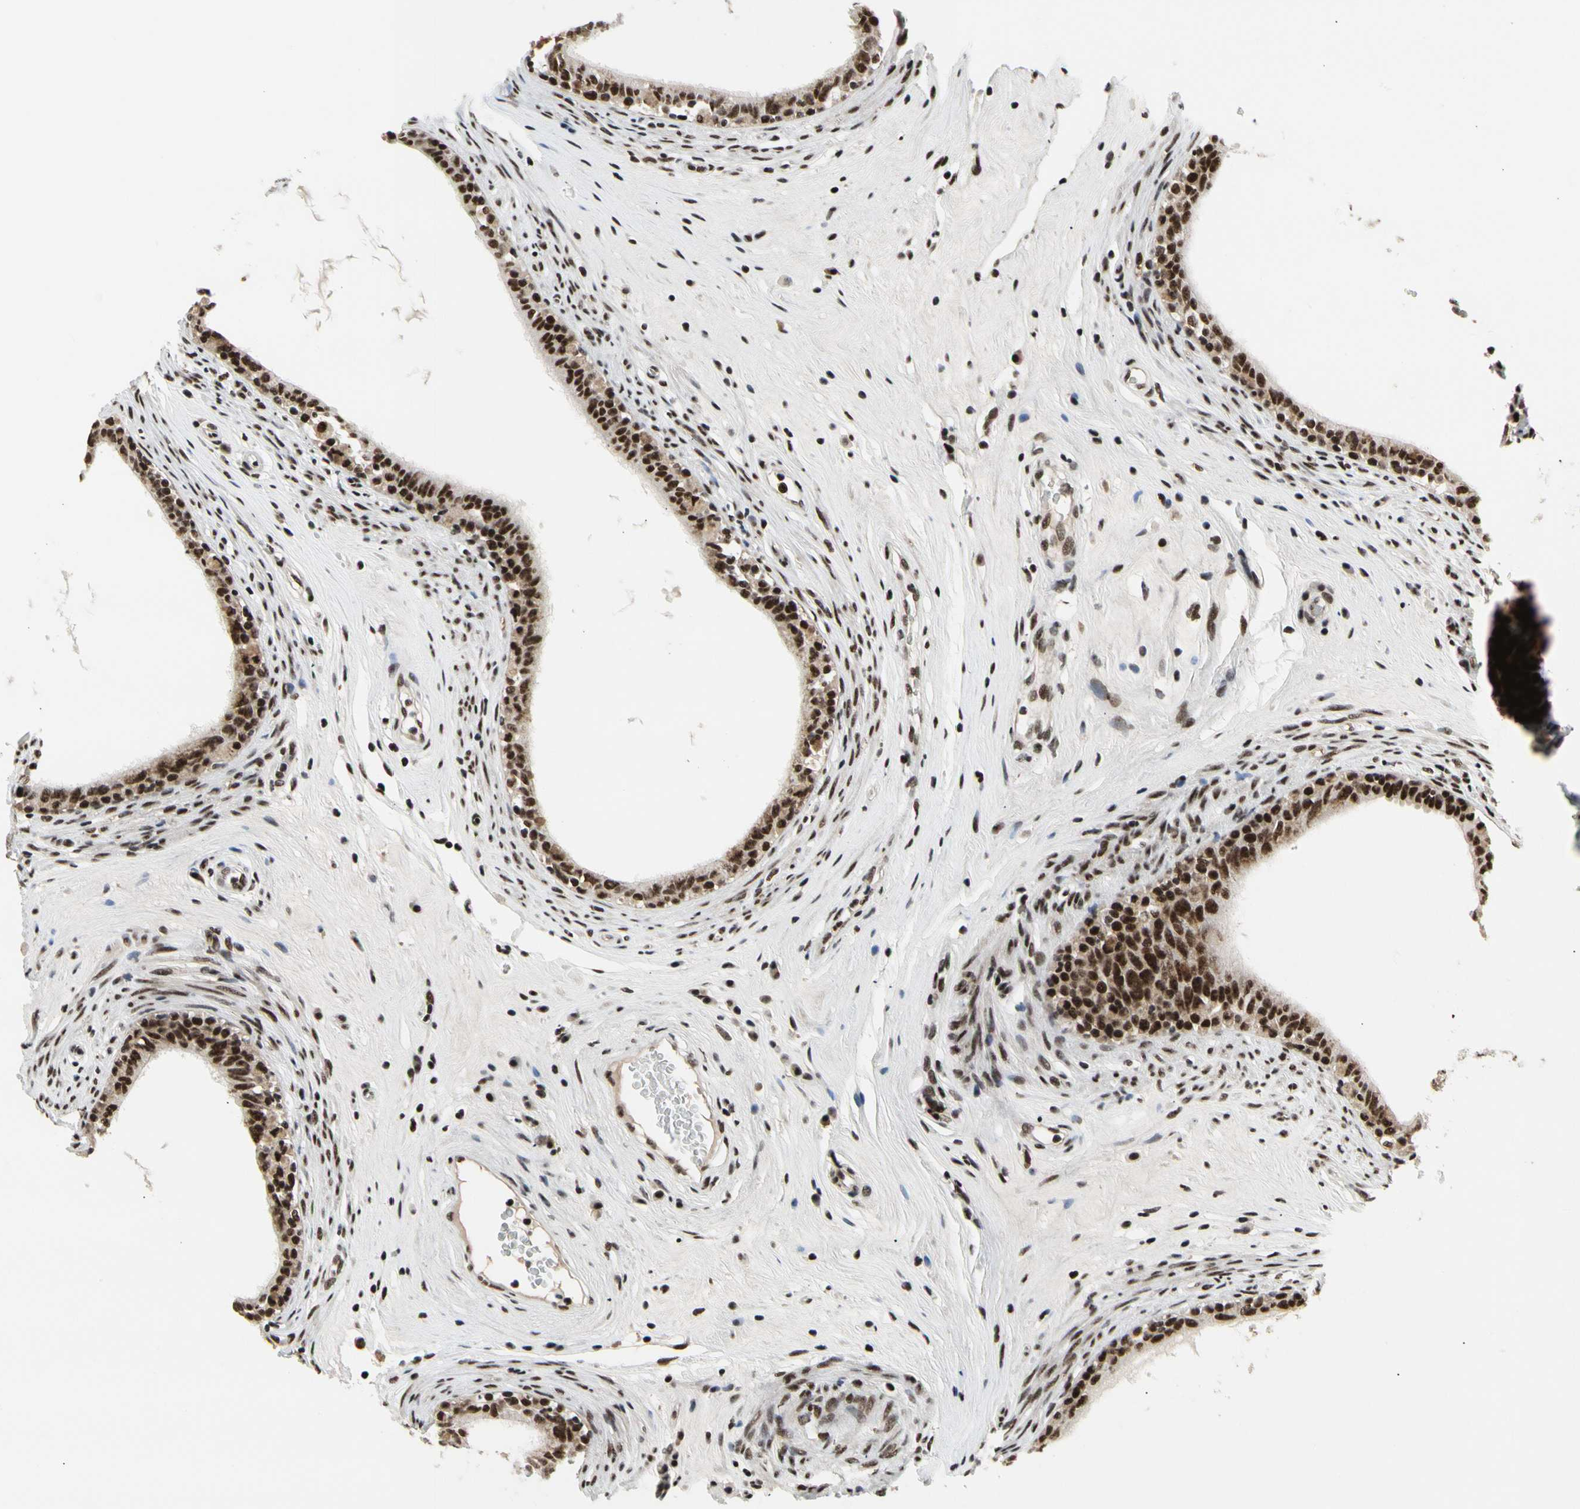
{"staining": {"intensity": "strong", "quantity": ">75%", "location": "nuclear"}, "tissue": "epididymis", "cell_type": "Glandular cells", "image_type": "normal", "snomed": [{"axis": "morphology", "description": "Normal tissue, NOS"}, {"axis": "morphology", "description": "Inflammation, NOS"}, {"axis": "topography", "description": "Epididymis"}], "caption": "Unremarkable epididymis was stained to show a protein in brown. There is high levels of strong nuclear positivity in approximately >75% of glandular cells.", "gene": "SRSF11", "patient": {"sex": "male", "age": 84}}